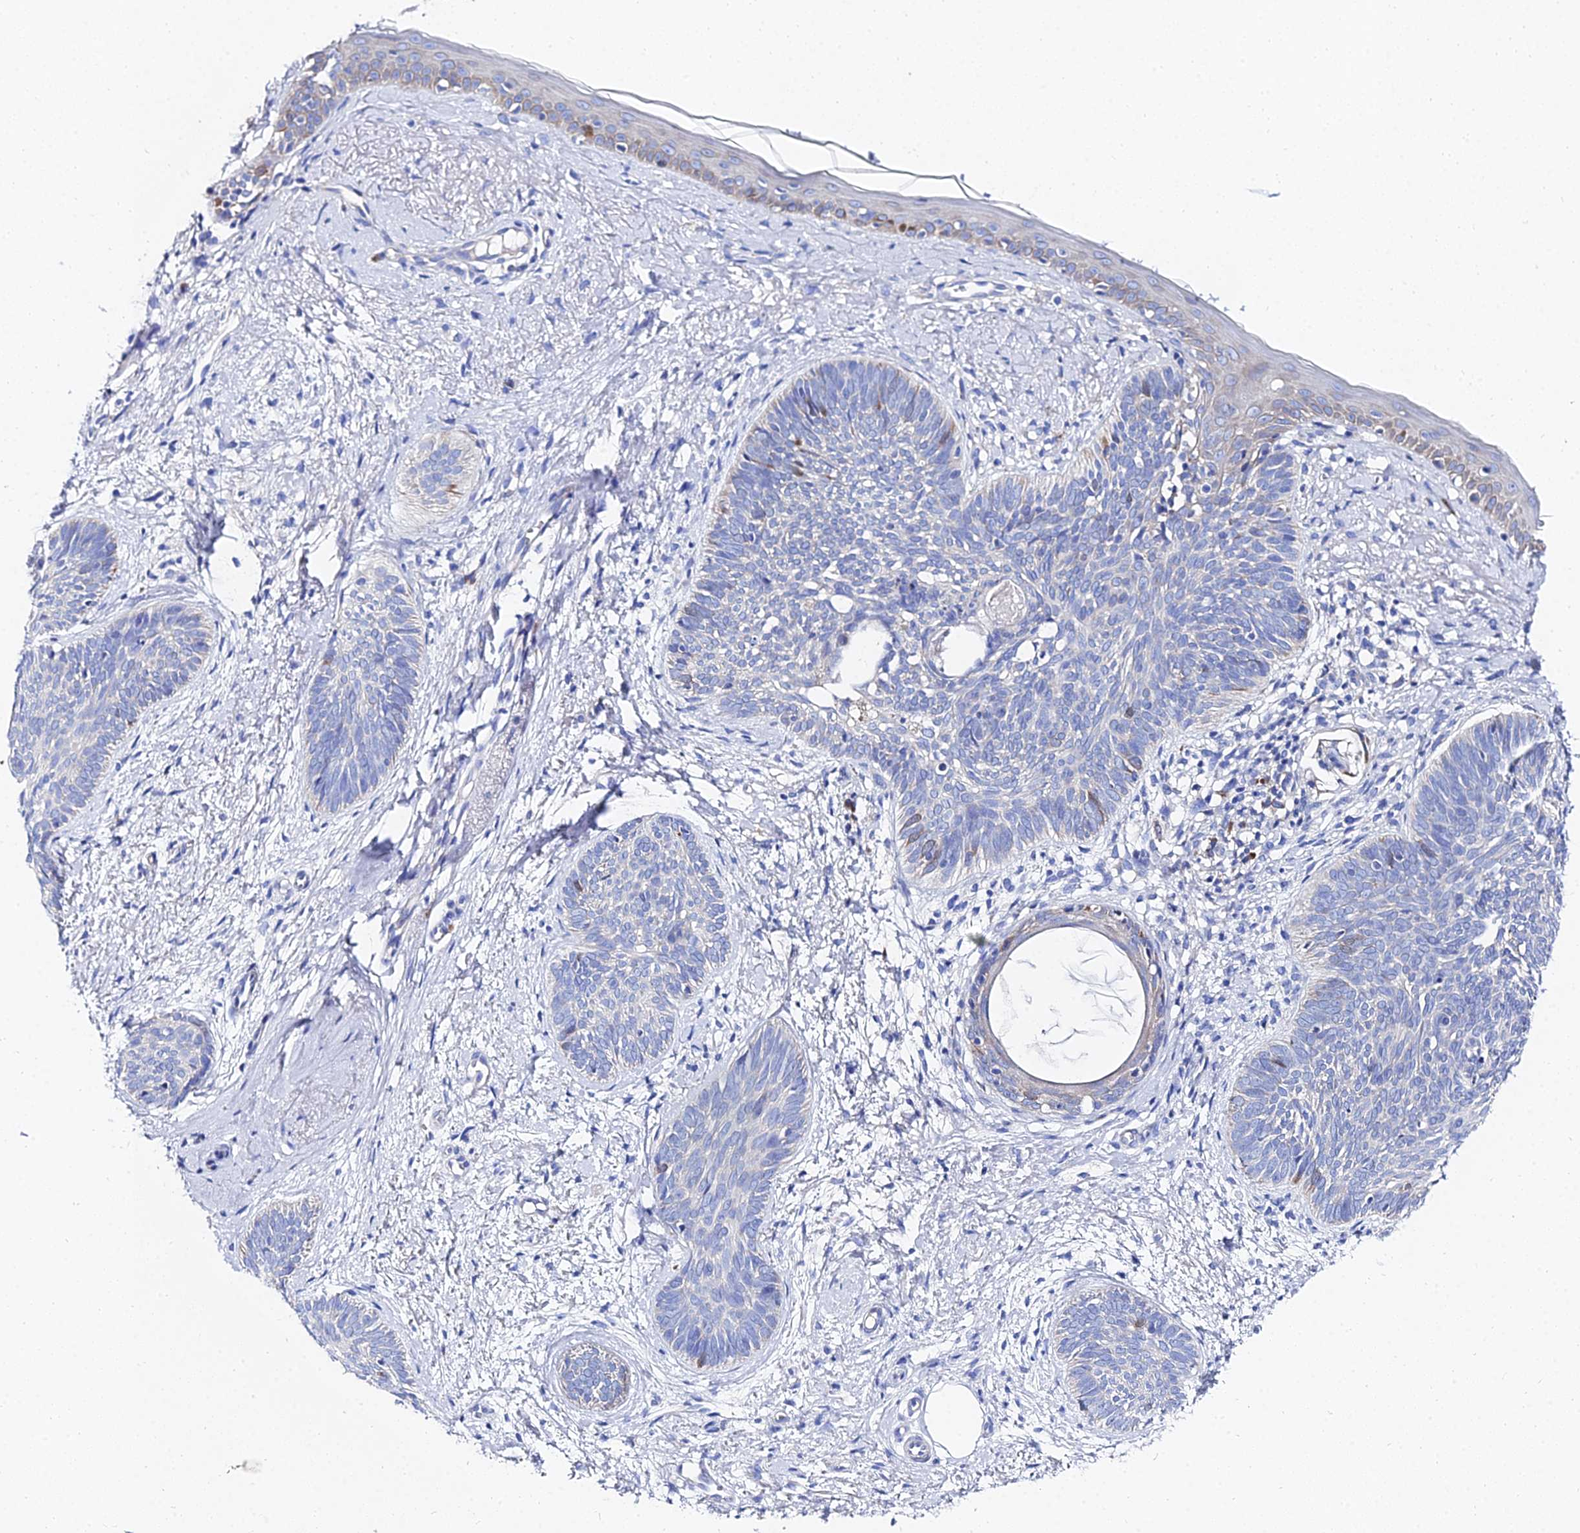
{"staining": {"intensity": "negative", "quantity": "none", "location": "none"}, "tissue": "skin cancer", "cell_type": "Tumor cells", "image_type": "cancer", "snomed": [{"axis": "morphology", "description": "Basal cell carcinoma"}, {"axis": "topography", "description": "Skin"}], "caption": "This is an IHC micrograph of skin basal cell carcinoma. There is no positivity in tumor cells.", "gene": "PTTG1", "patient": {"sex": "female", "age": 81}}